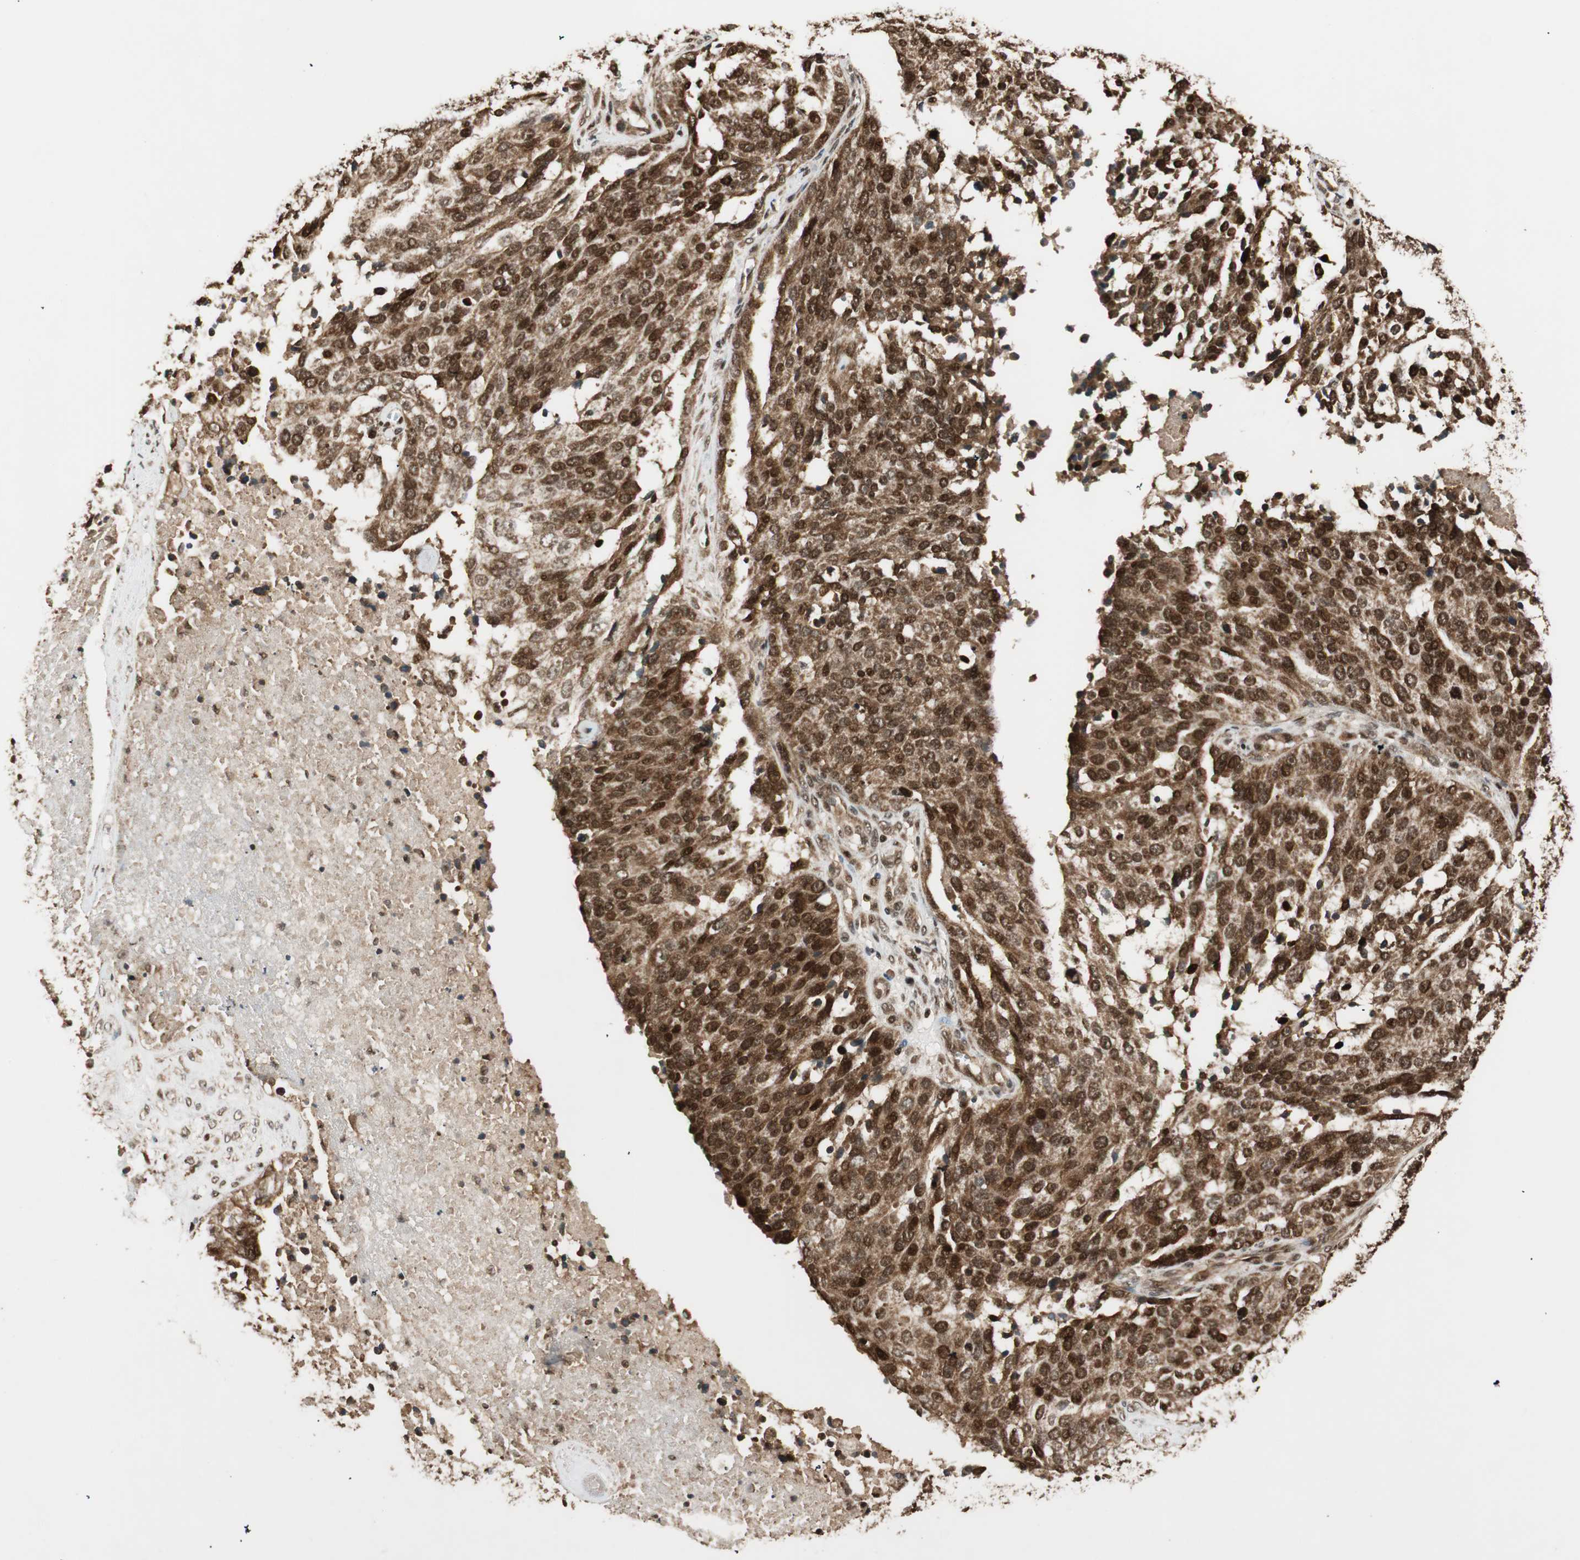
{"staining": {"intensity": "strong", "quantity": ">75%", "location": "cytoplasmic/membranous,nuclear"}, "tissue": "ovarian cancer", "cell_type": "Tumor cells", "image_type": "cancer", "snomed": [{"axis": "morphology", "description": "Cystadenocarcinoma, serous, NOS"}, {"axis": "topography", "description": "Ovary"}], "caption": "Immunohistochemical staining of ovarian serous cystadenocarcinoma shows high levels of strong cytoplasmic/membranous and nuclear protein staining in about >75% of tumor cells. (DAB IHC with brightfield microscopy, high magnification).", "gene": "RPA3", "patient": {"sex": "female", "age": 44}}